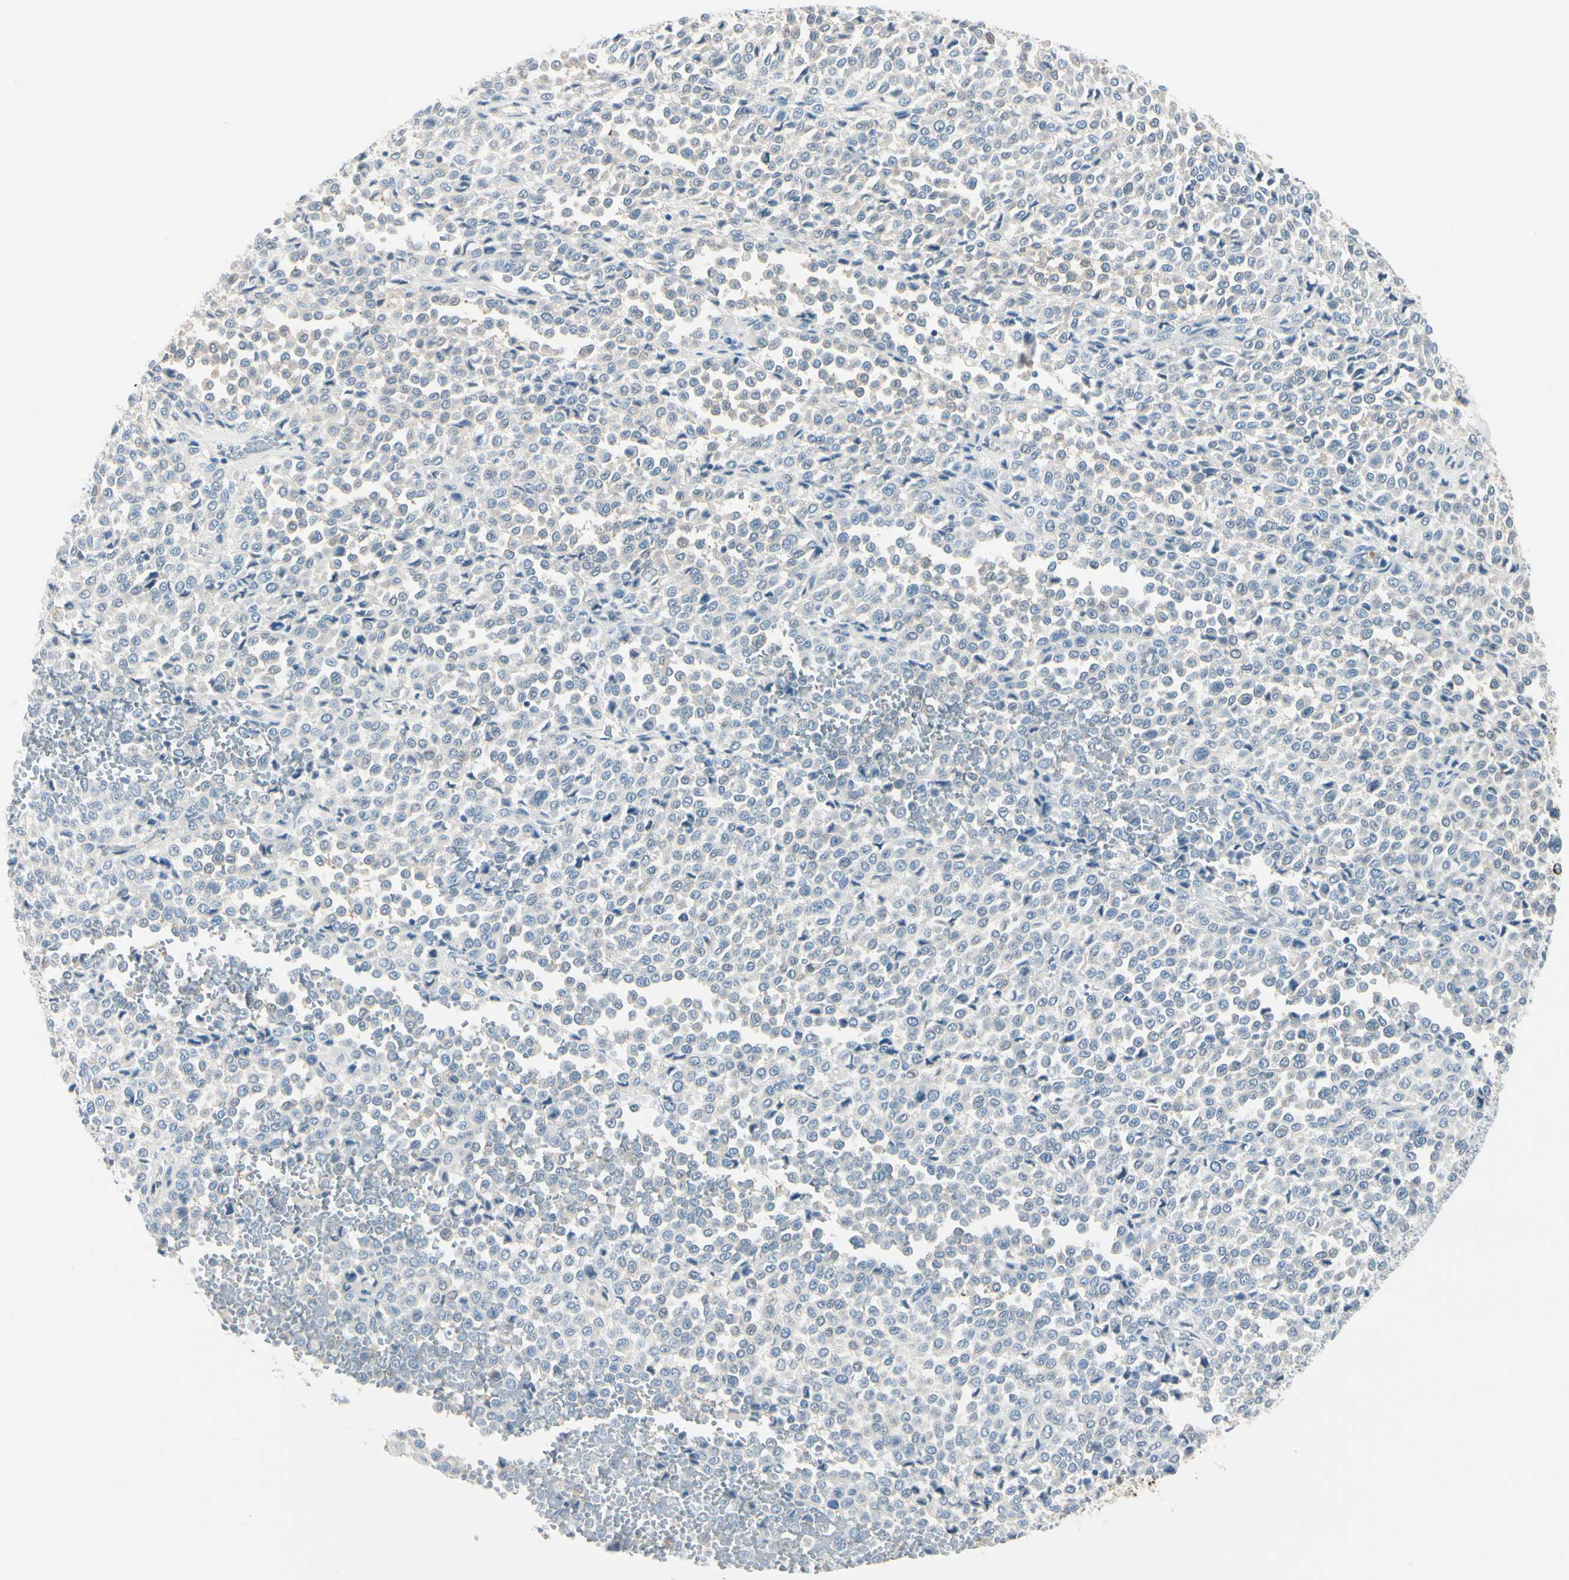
{"staining": {"intensity": "negative", "quantity": "none", "location": "none"}, "tissue": "melanoma", "cell_type": "Tumor cells", "image_type": "cancer", "snomed": [{"axis": "morphology", "description": "Malignant melanoma, Metastatic site"}, {"axis": "topography", "description": "Pancreas"}], "caption": "Tumor cells are negative for brown protein staining in malignant melanoma (metastatic site).", "gene": "PEBP1", "patient": {"sex": "female", "age": 30}}